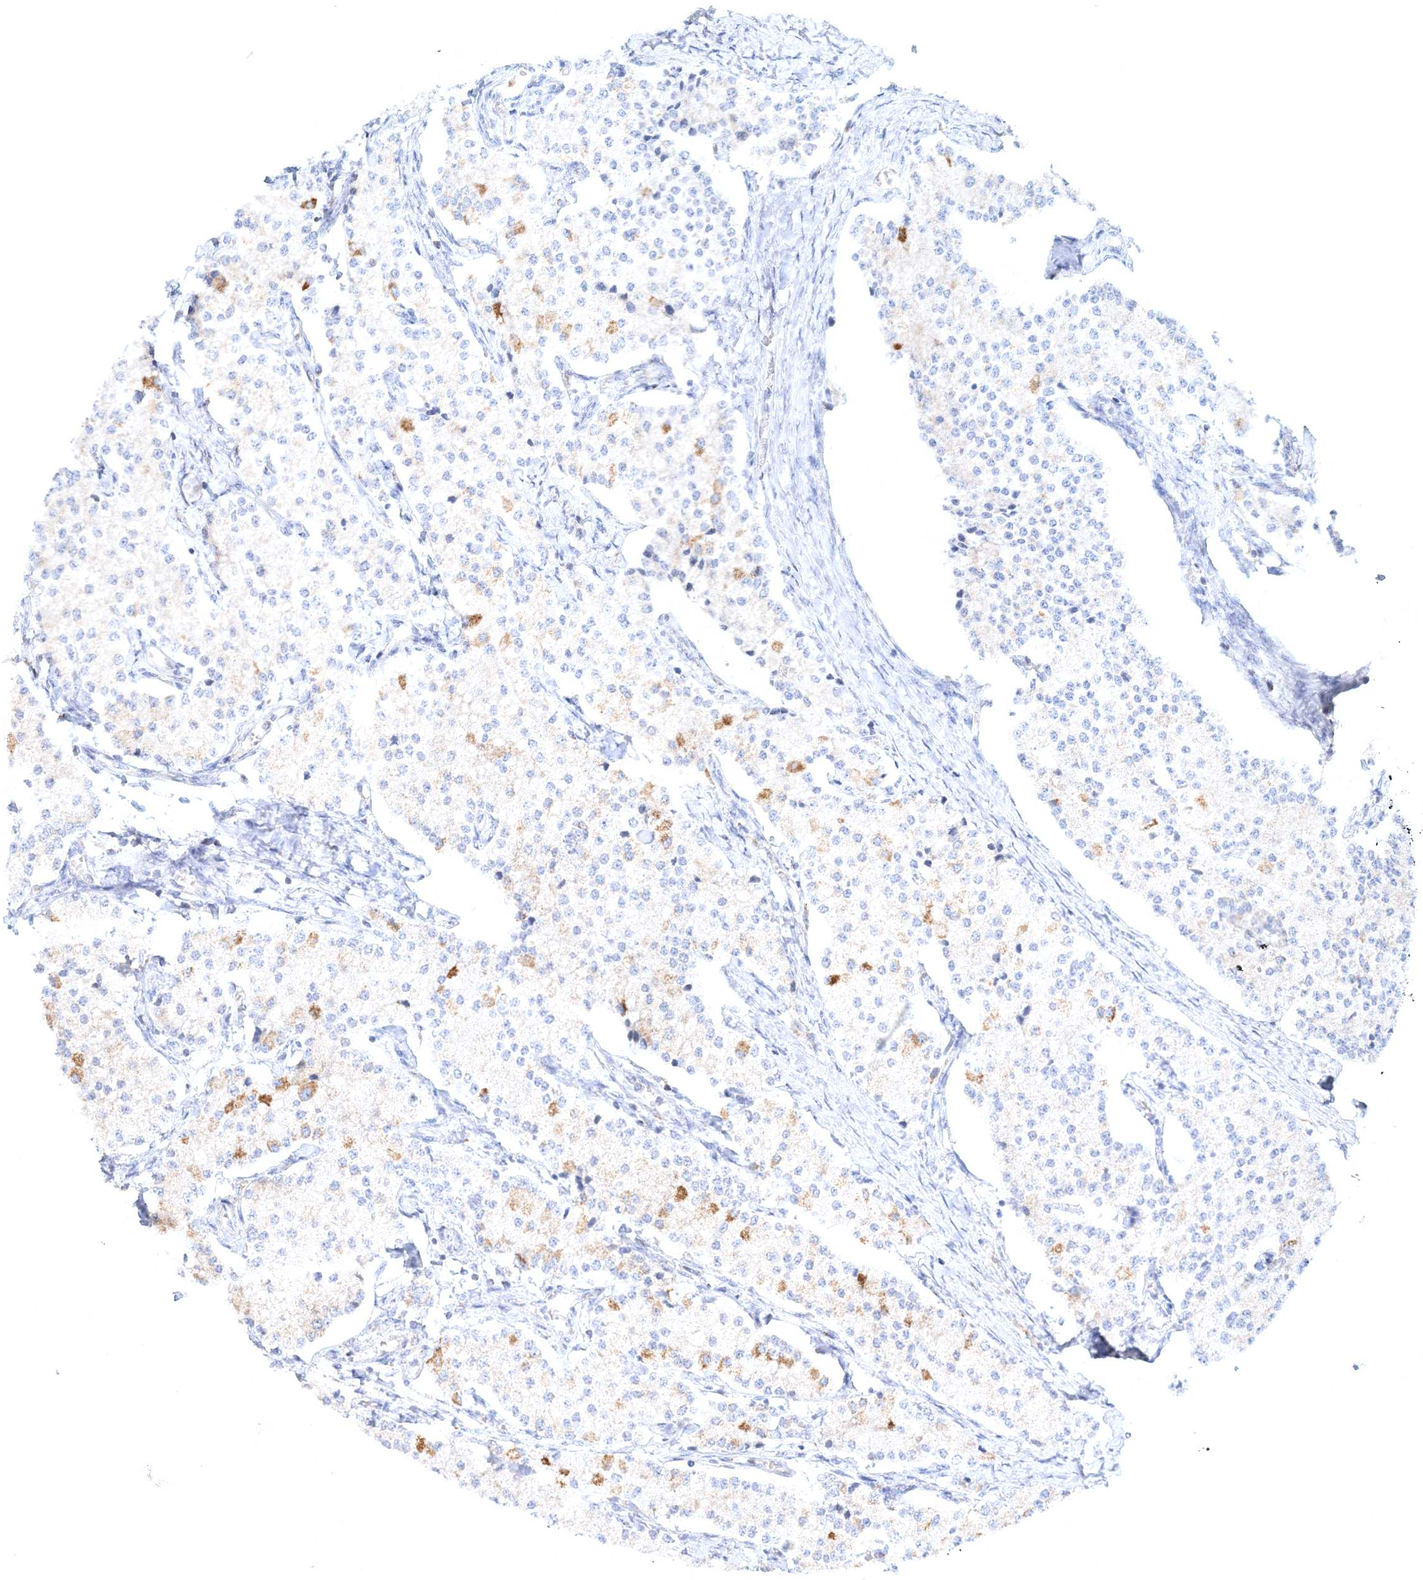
{"staining": {"intensity": "moderate", "quantity": "<25%", "location": "cytoplasmic/membranous"}, "tissue": "carcinoid", "cell_type": "Tumor cells", "image_type": "cancer", "snomed": [{"axis": "morphology", "description": "Carcinoid, malignant, NOS"}, {"axis": "topography", "description": "Colon"}], "caption": "Tumor cells demonstrate low levels of moderate cytoplasmic/membranous expression in approximately <25% of cells in human malignant carcinoid. The protein of interest is stained brown, and the nuclei are stained in blue (DAB IHC with brightfield microscopy, high magnification).", "gene": "RNF150", "patient": {"sex": "female", "age": 52}}